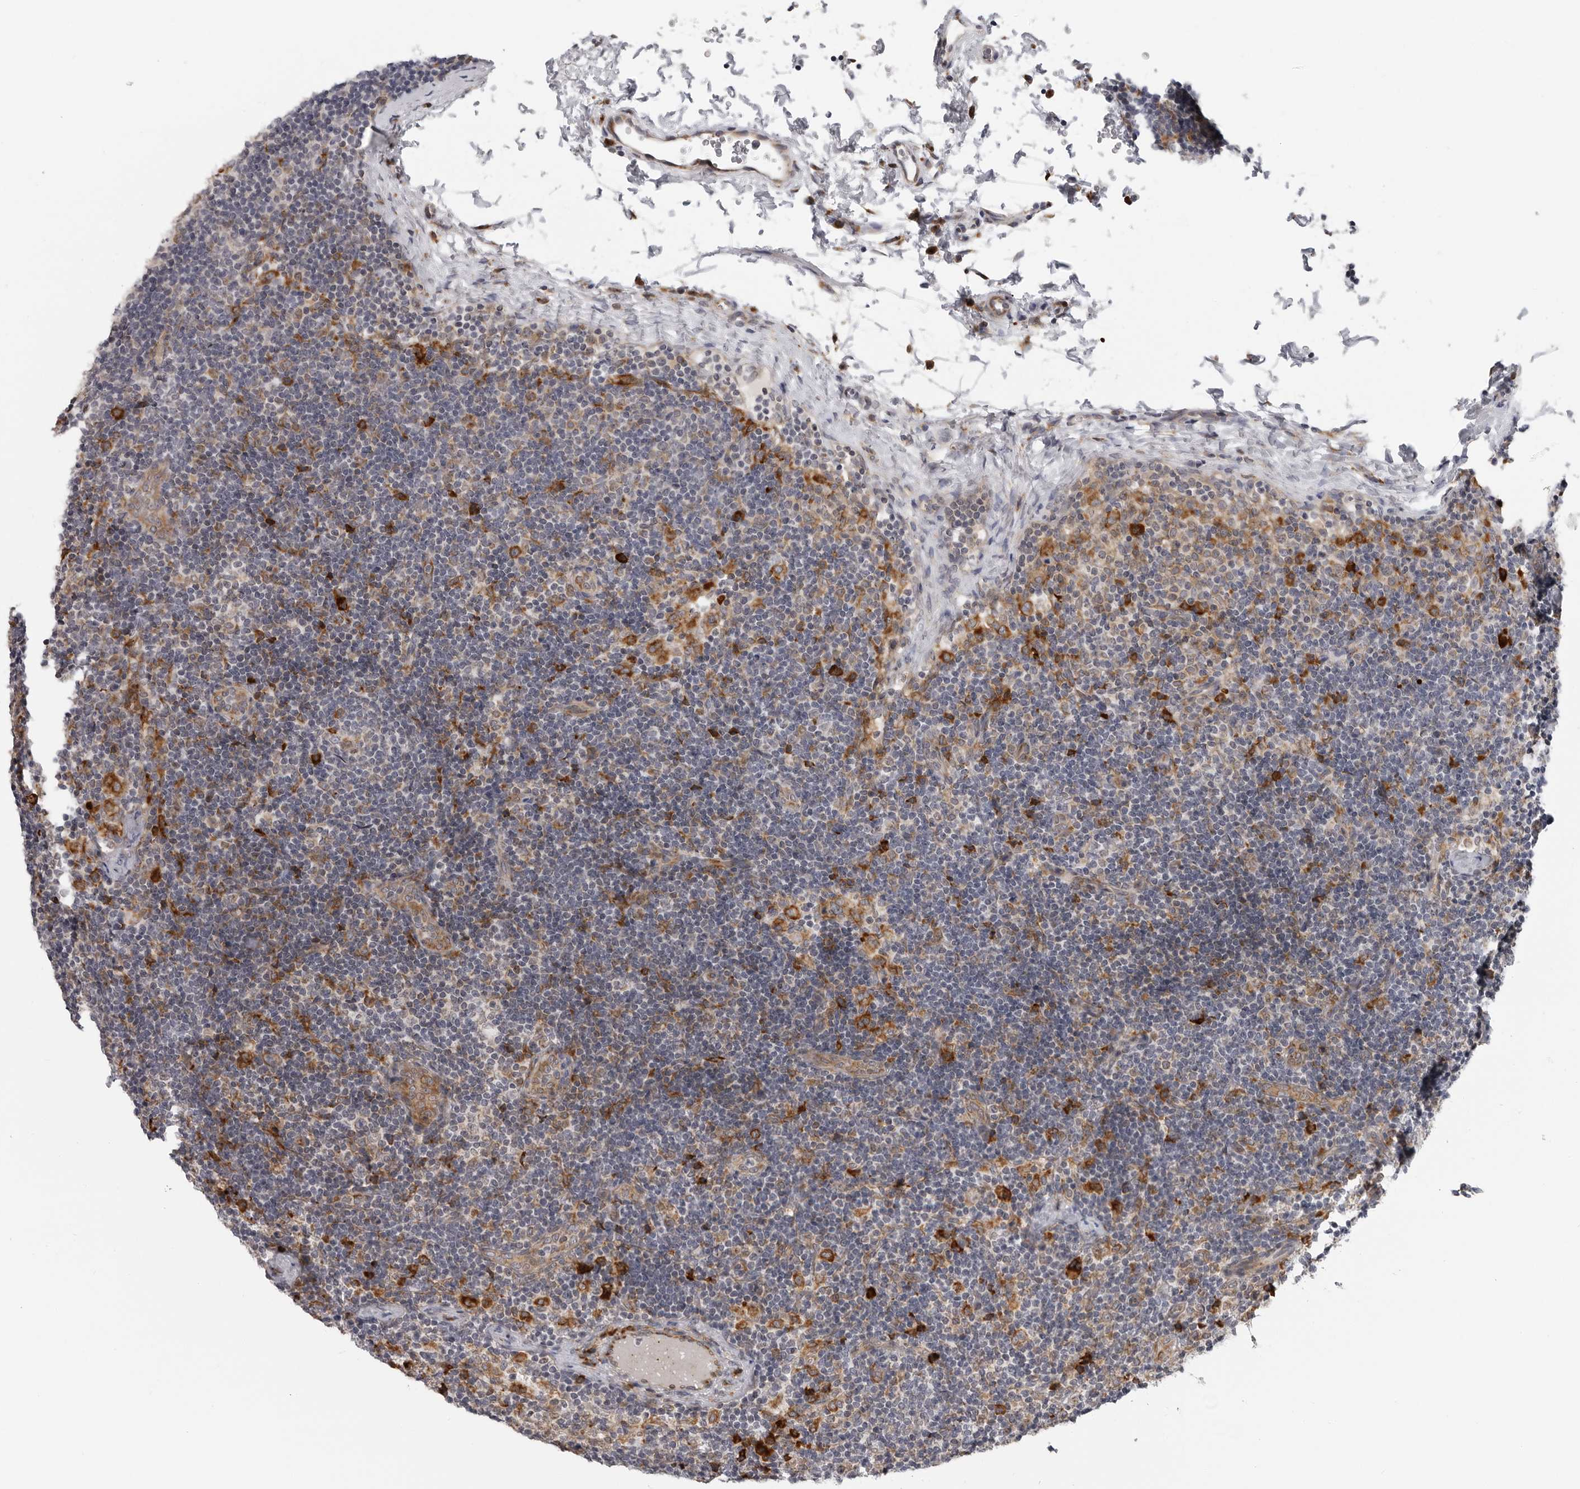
{"staining": {"intensity": "strong", "quantity": "<25%", "location": "cytoplasmic/membranous"}, "tissue": "lymph node", "cell_type": "Germinal center cells", "image_type": "normal", "snomed": [{"axis": "morphology", "description": "Normal tissue, NOS"}, {"axis": "topography", "description": "Lymph node"}], "caption": "Lymph node stained with IHC shows strong cytoplasmic/membranous expression in approximately <25% of germinal center cells.", "gene": "ALPK2", "patient": {"sex": "female", "age": 22}}